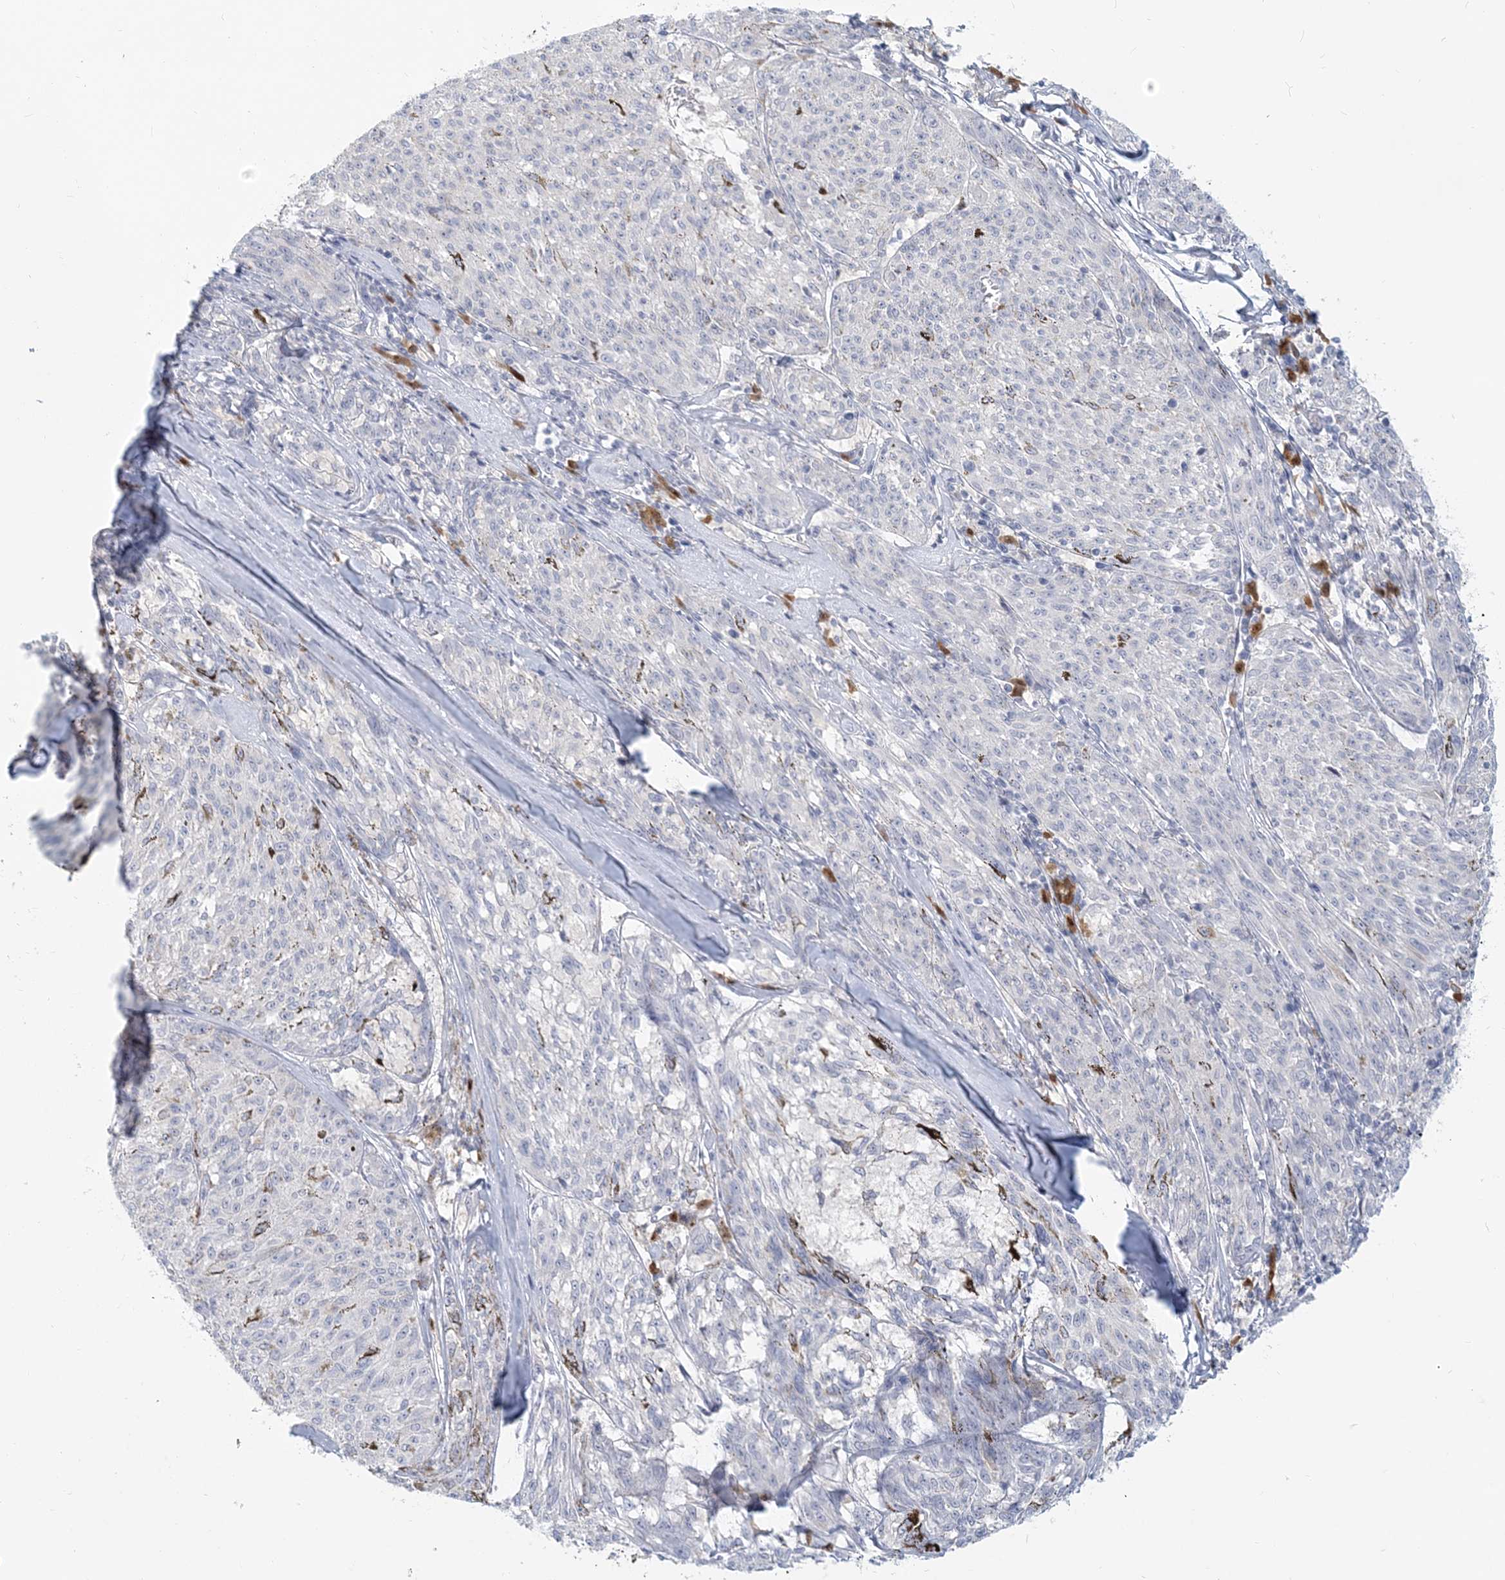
{"staining": {"intensity": "negative", "quantity": "none", "location": "none"}, "tissue": "melanoma", "cell_type": "Tumor cells", "image_type": "cancer", "snomed": [{"axis": "morphology", "description": "Malignant melanoma, NOS"}, {"axis": "topography", "description": "Skin"}], "caption": "A photomicrograph of malignant melanoma stained for a protein exhibits no brown staining in tumor cells.", "gene": "GMPPA", "patient": {"sex": "female", "age": 72}}